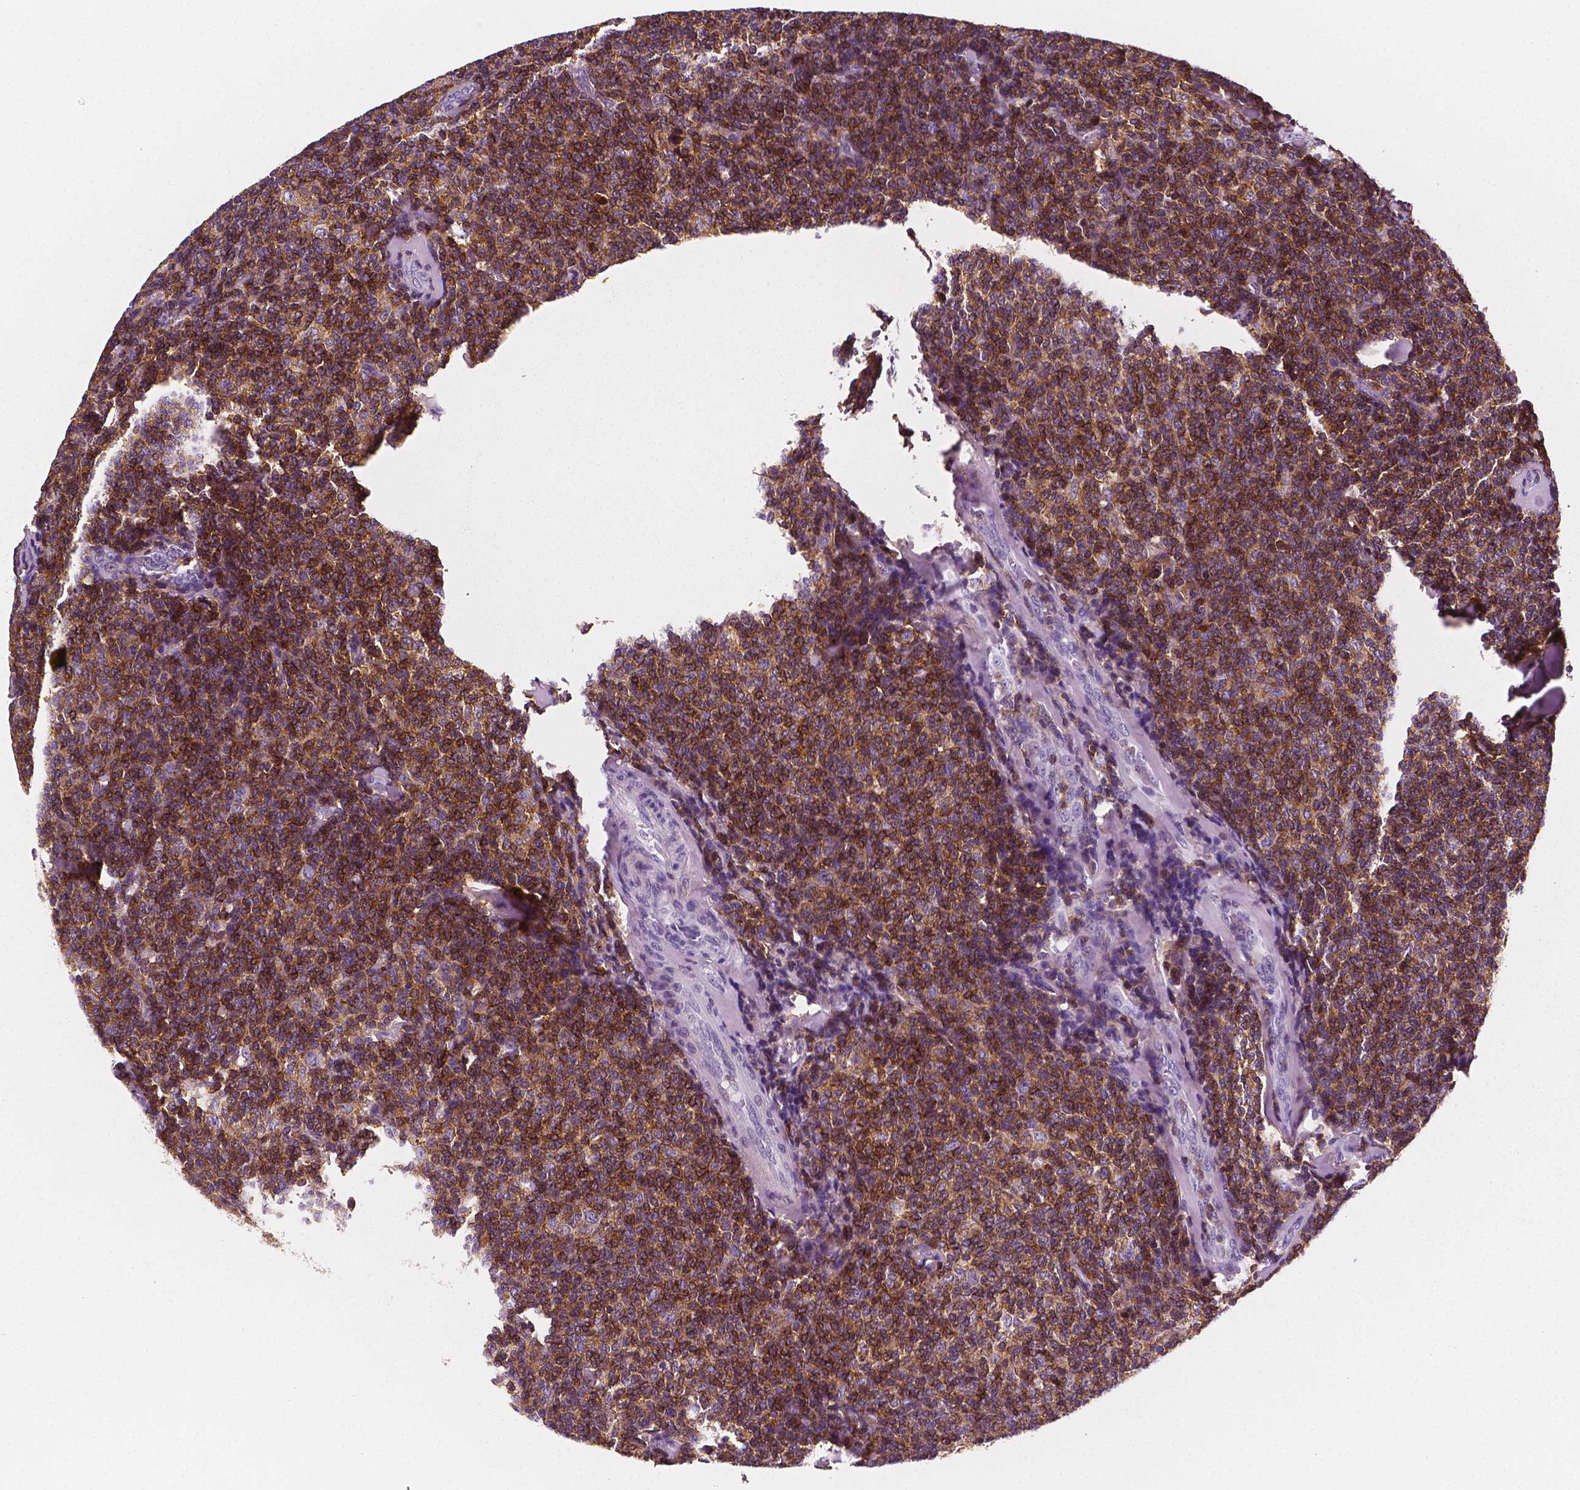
{"staining": {"intensity": "strong", "quantity": ">75%", "location": "cytoplasmic/membranous"}, "tissue": "lymphoma", "cell_type": "Tumor cells", "image_type": "cancer", "snomed": [{"axis": "morphology", "description": "Malignant lymphoma, non-Hodgkin's type, Low grade"}, {"axis": "topography", "description": "Lymph node"}], "caption": "Immunohistochemical staining of malignant lymphoma, non-Hodgkin's type (low-grade) reveals high levels of strong cytoplasmic/membranous staining in about >75% of tumor cells.", "gene": "PTPRC", "patient": {"sex": "female", "age": 56}}